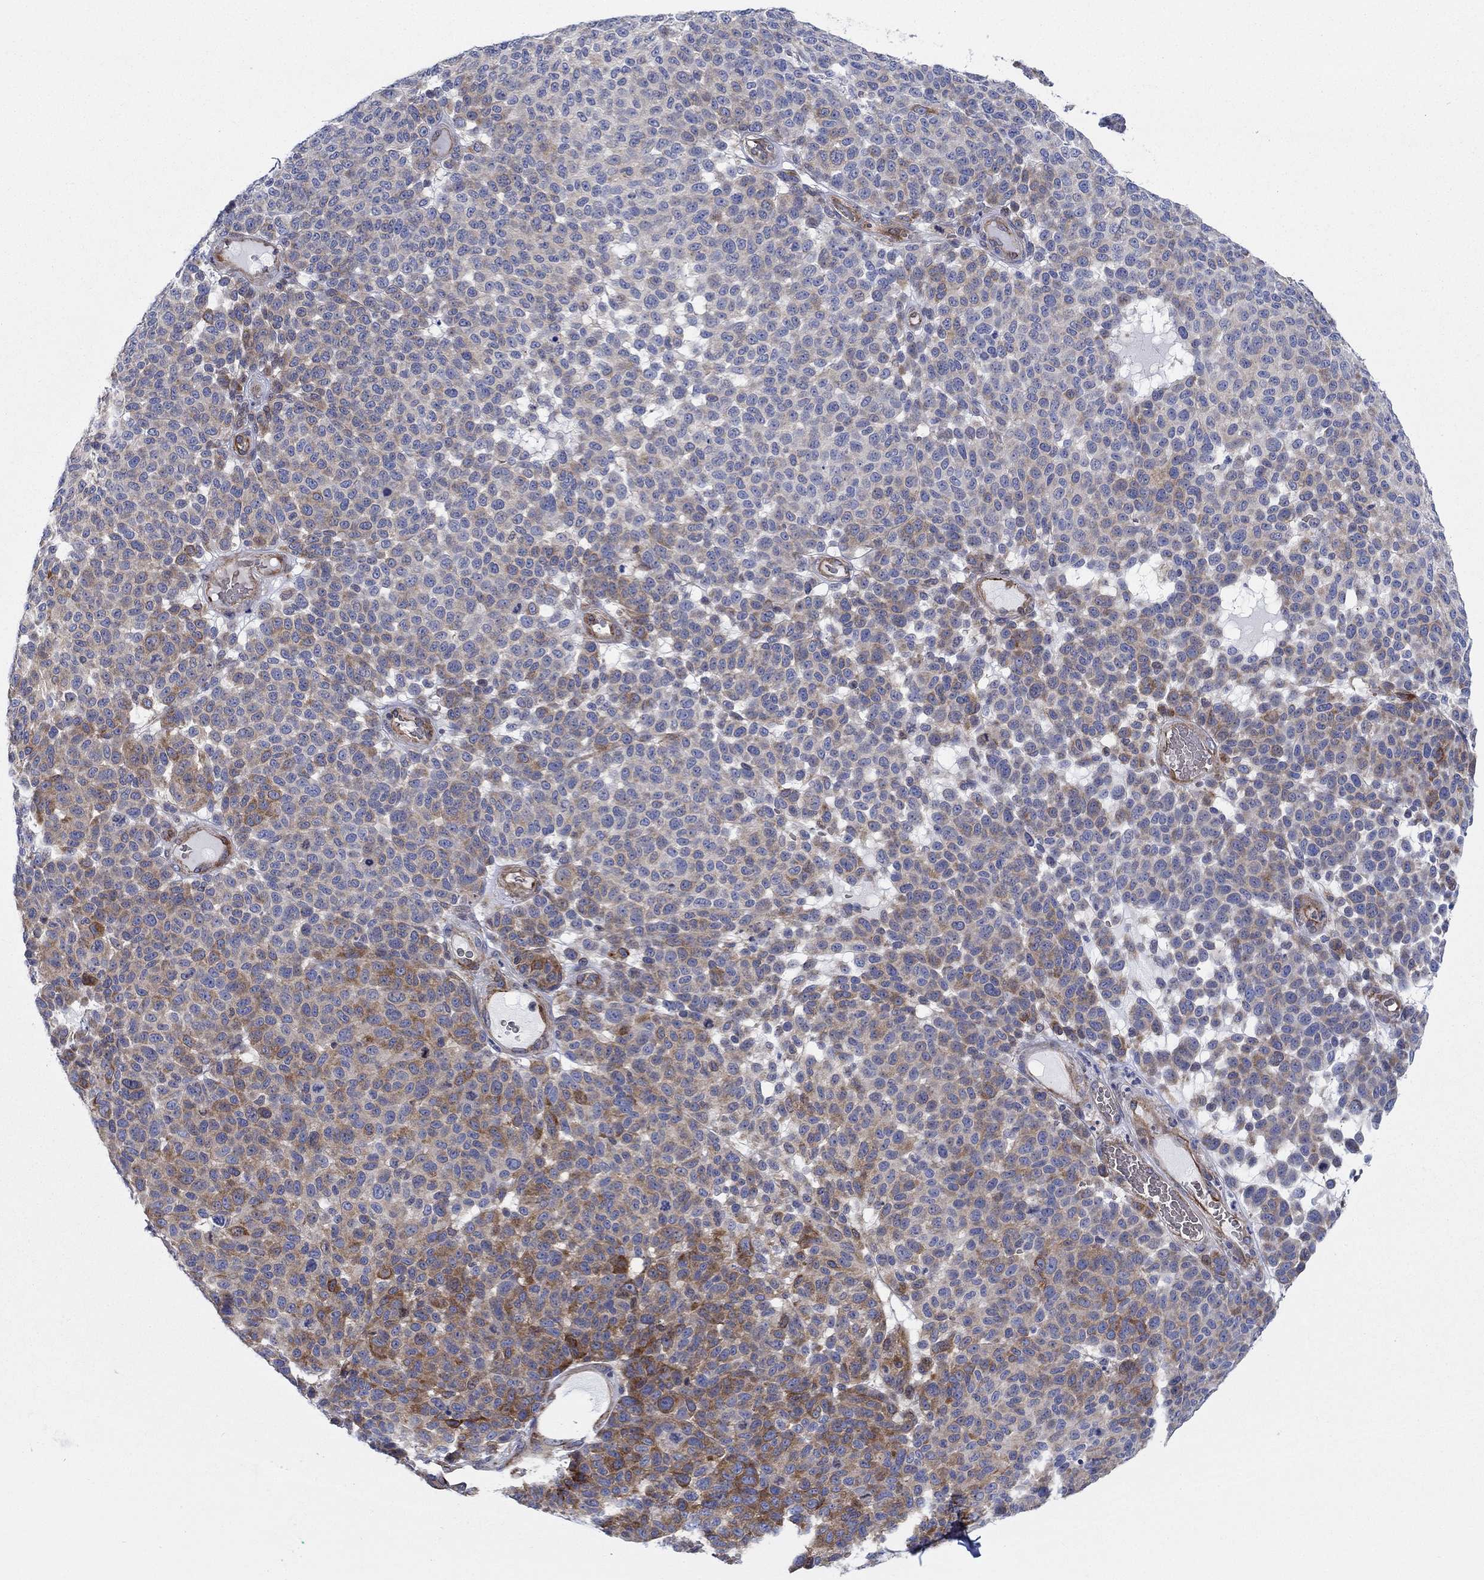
{"staining": {"intensity": "strong", "quantity": "<25%", "location": "cytoplasmic/membranous"}, "tissue": "melanoma", "cell_type": "Tumor cells", "image_type": "cancer", "snomed": [{"axis": "morphology", "description": "Malignant melanoma, NOS"}, {"axis": "topography", "description": "Skin"}], "caption": "Immunohistochemistry (IHC) image of neoplastic tissue: melanoma stained using immunohistochemistry (IHC) displays medium levels of strong protein expression localized specifically in the cytoplasmic/membranous of tumor cells, appearing as a cytoplasmic/membranous brown color.", "gene": "FMN1", "patient": {"sex": "female", "age": 95}}